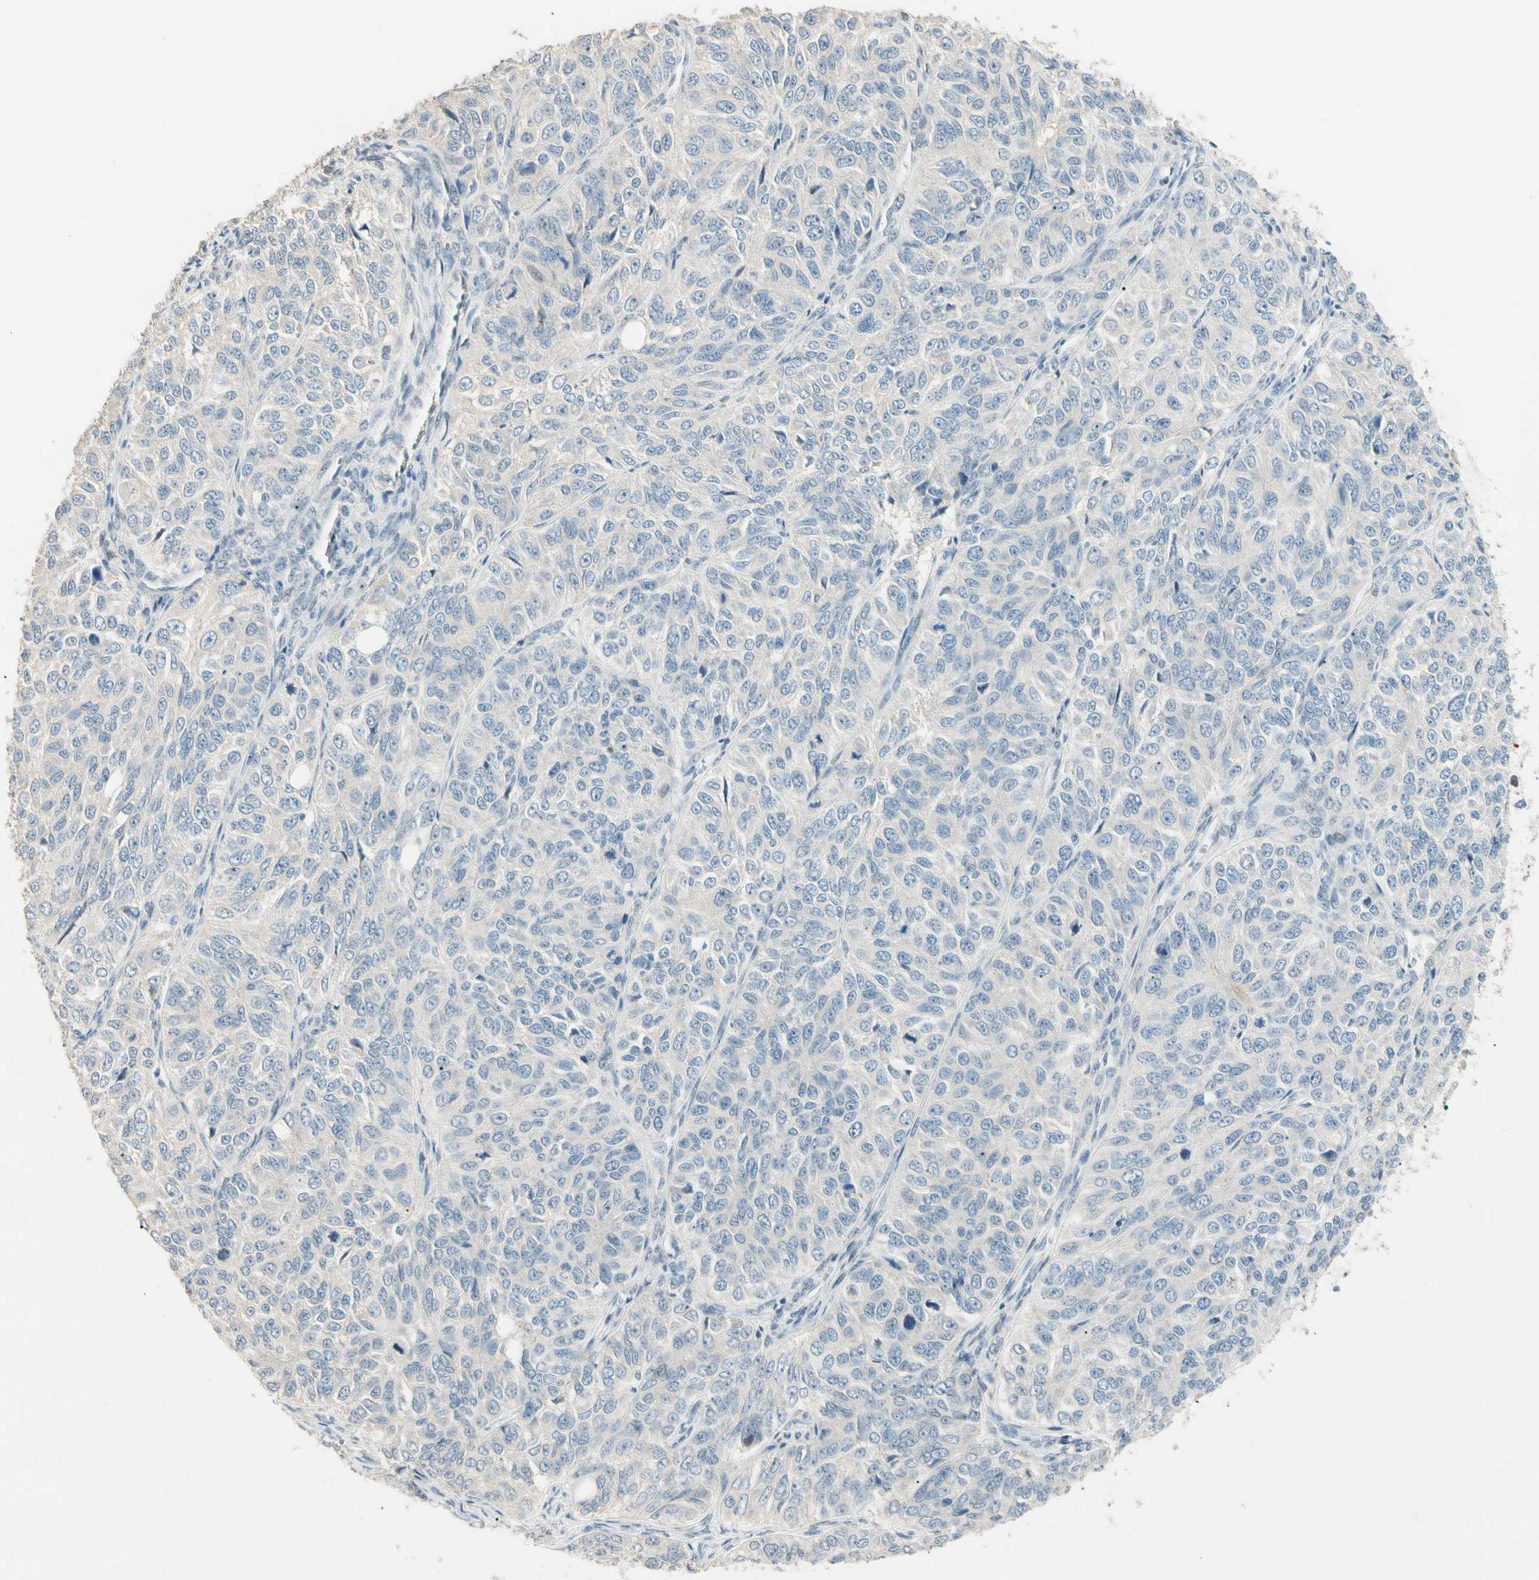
{"staining": {"intensity": "negative", "quantity": "none", "location": "none"}, "tissue": "ovarian cancer", "cell_type": "Tumor cells", "image_type": "cancer", "snomed": [{"axis": "morphology", "description": "Carcinoma, endometroid"}, {"axis": "topography", "description": "Ovary"}], "caption": "Human ovarian cancer (endometroid carcinoma) stained for a protein using IHC shows no staining in tumor cells.", "gene": "GNE", "patient": {"sex": "female", "age": 51}}